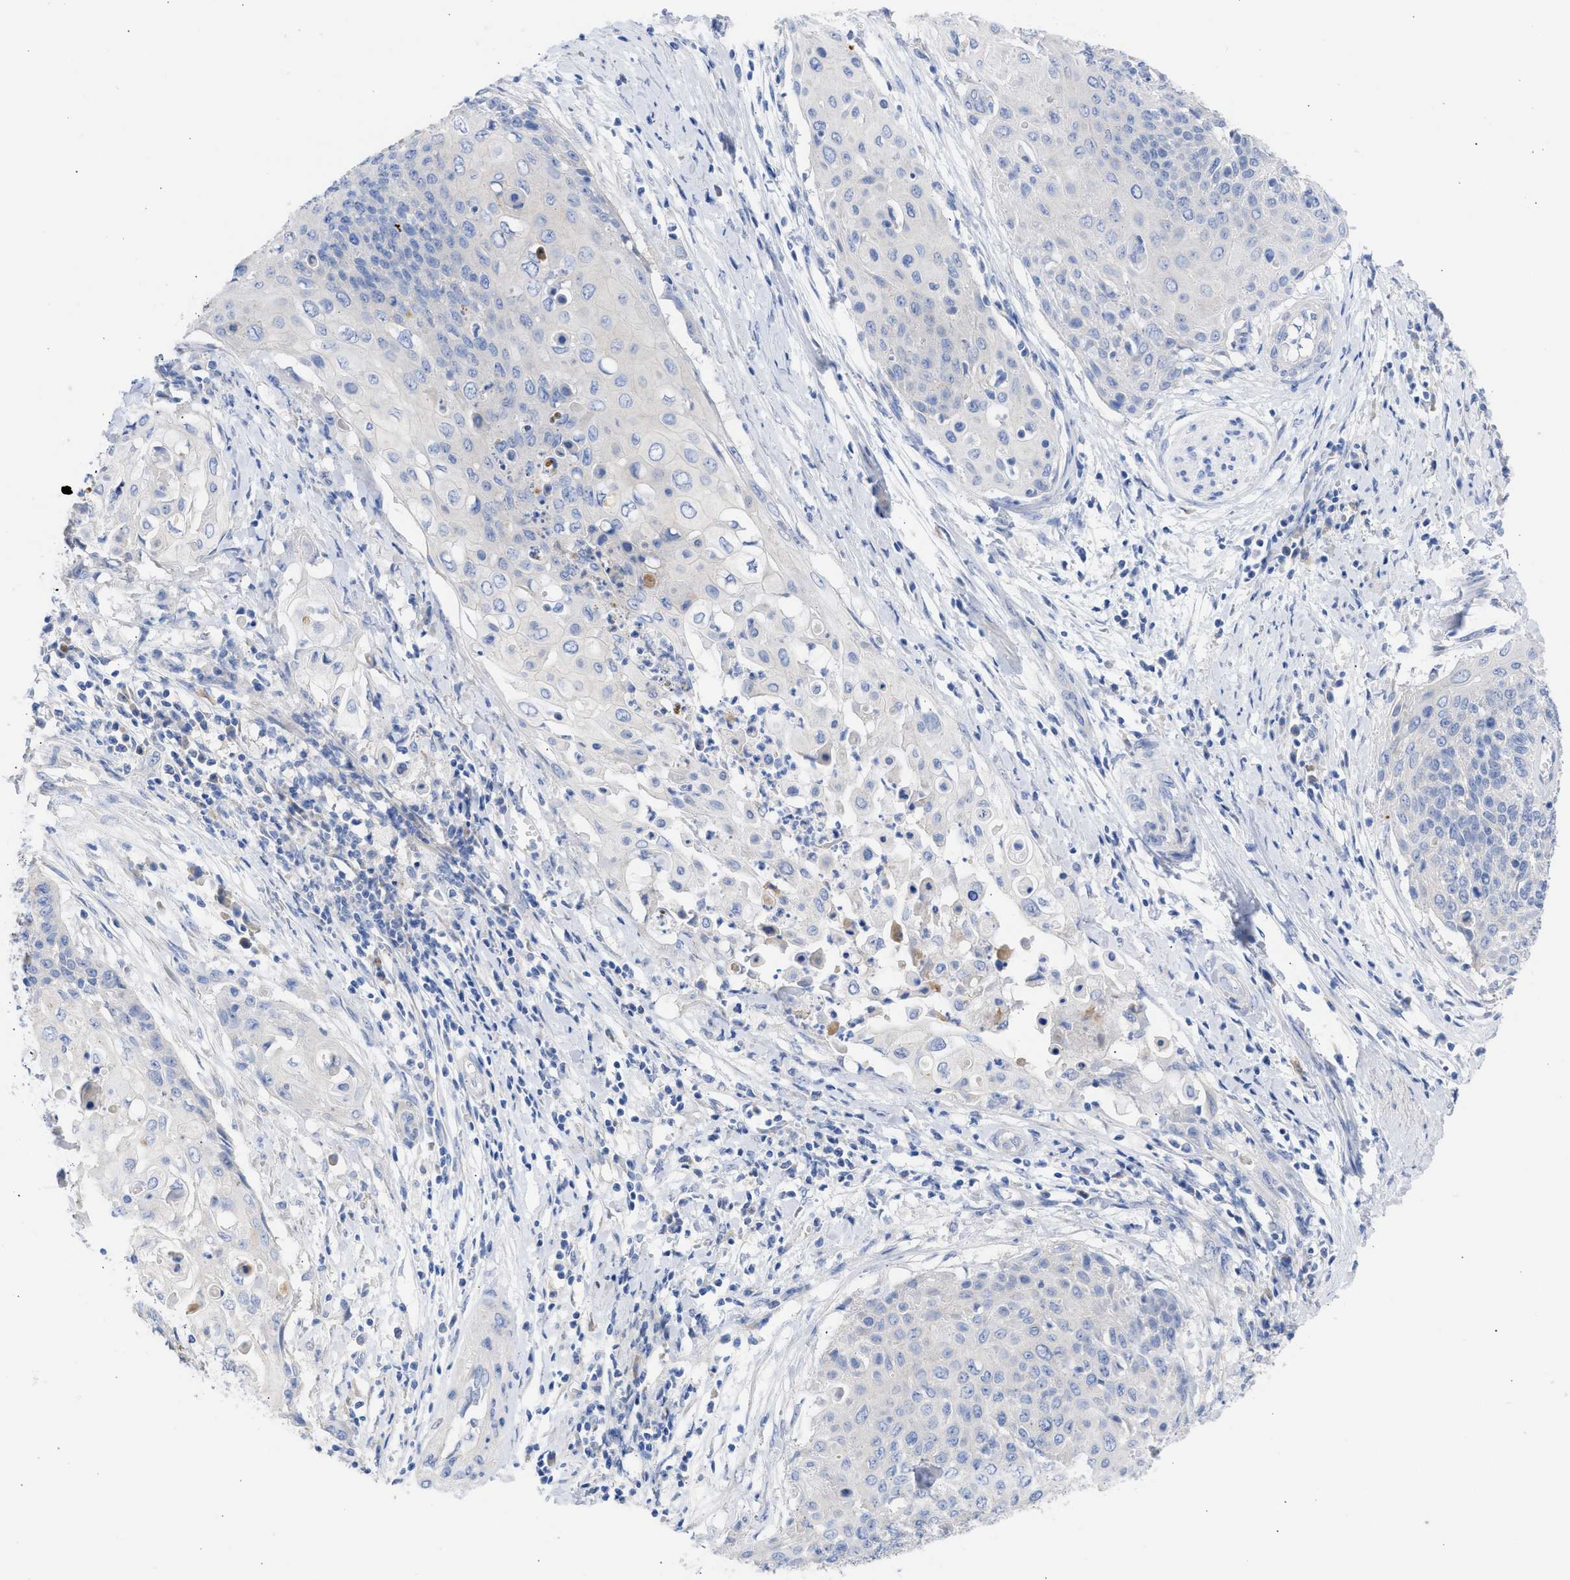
{"staining": {"intensity": "negative", "quantity": "none", "location": "none"}, "tissue": "cervical cancer", "cell_type": "Tumor cells", "image_type": "cancer", "snomed": [{"axis": "morphology", "description": "Squamous cell carcinoma, NOS"}, {"axis": "topography", "description": "Cervix"}], "caption": "Tumor cells show no significant positivity in squamous cell carcinoma (cervical).", "gene": "RSPH1", "patient": {"sex": "female", "age": 39}}